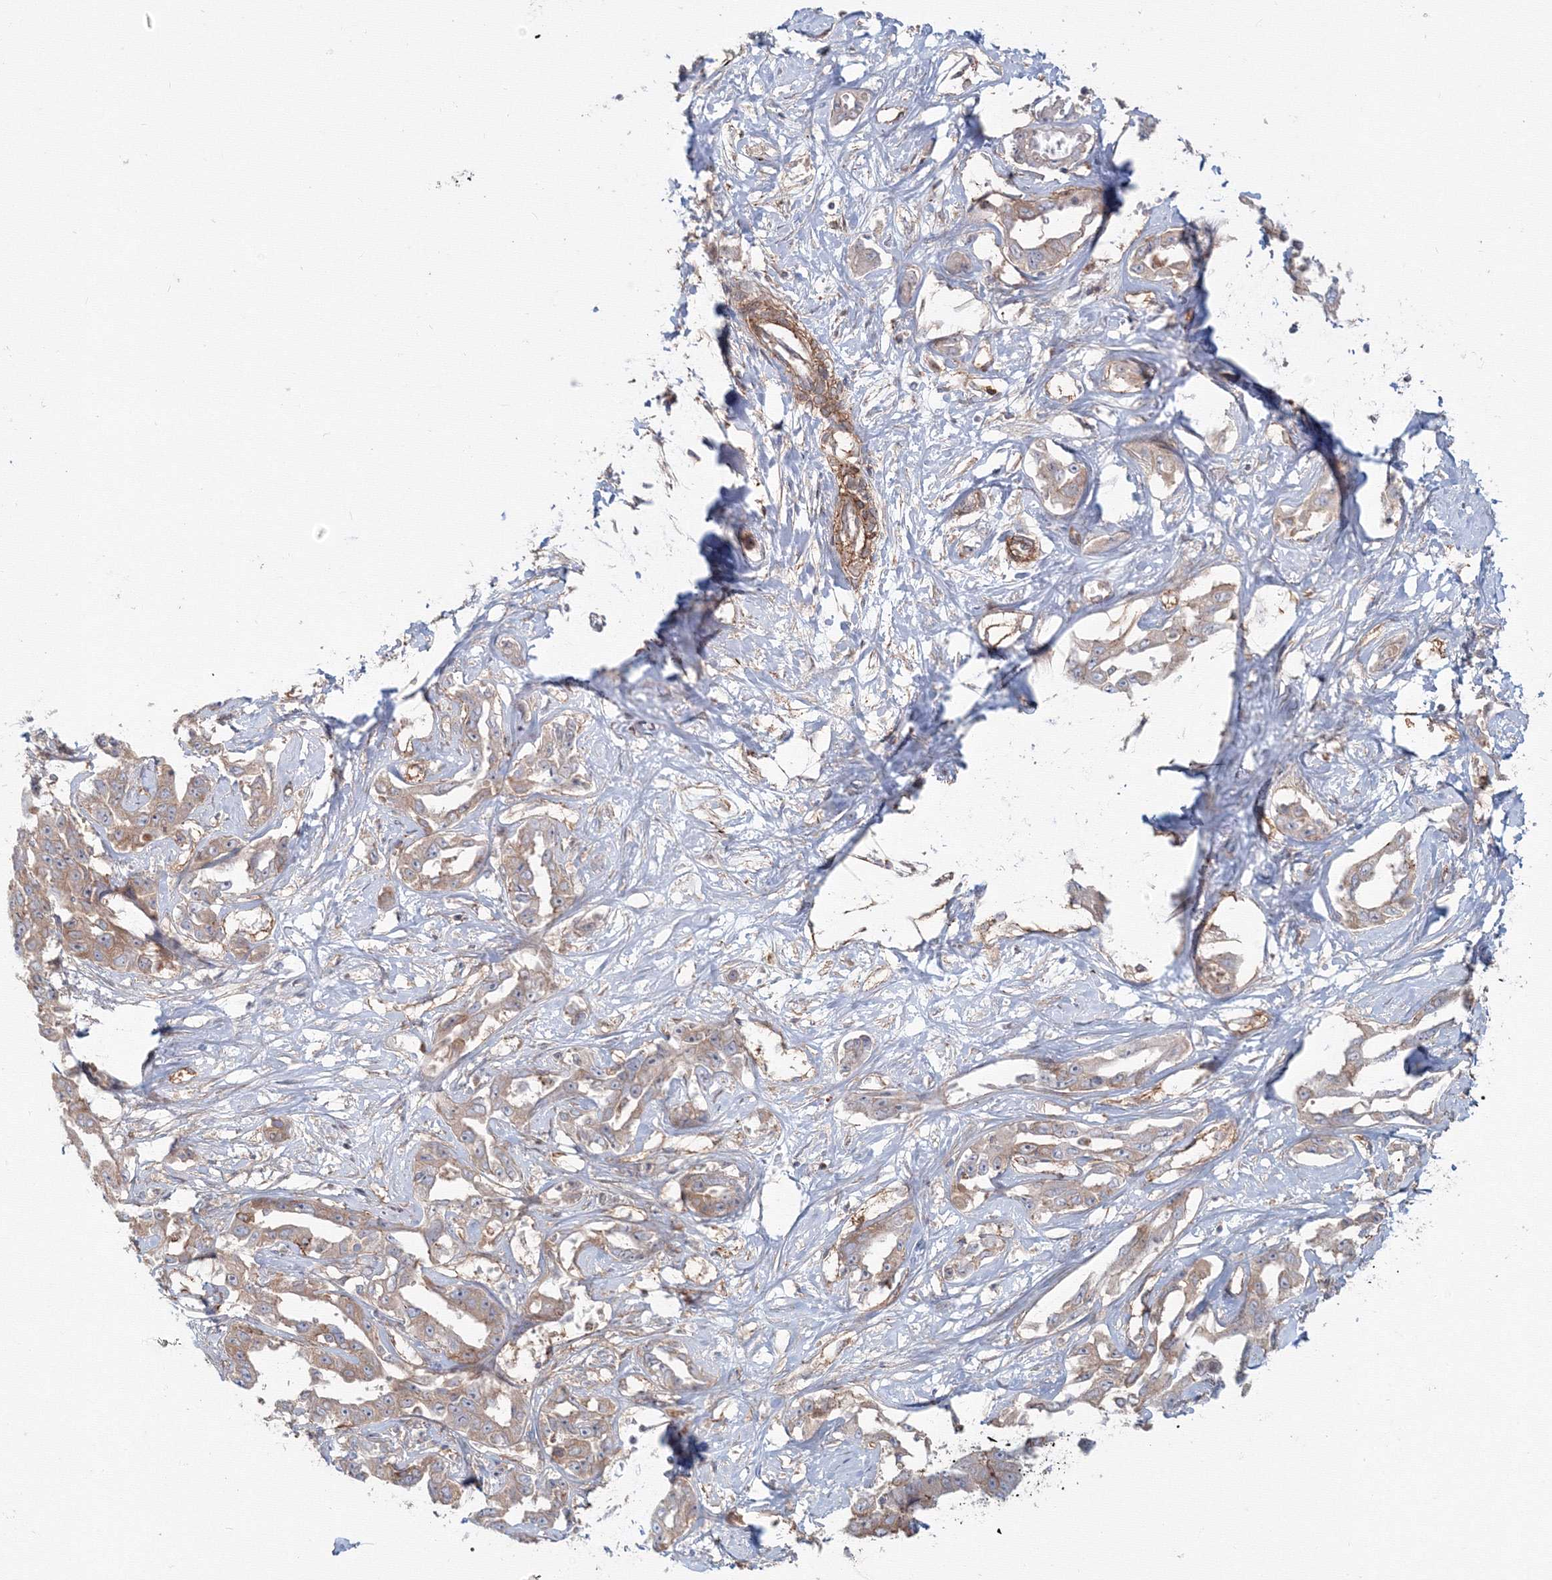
{"staining": {"intensity": "moderate", "quantity": ">75%", "location": "cytoplasmic/membranous"}, "tissue": "liver cancer", "cell_type": "Tumor cells", "image_type": "cancer", "snomed": [{"axis": "morphology", "description": "Cholangiocarcinoma"}, {"axis": "topography", "description": "Liver"}], "caption": "This is an image of IHC staining of liver cancer, which shows moderate staining in the cytoplasmic/membranous of tumor cells.", "gene": "SH3PXD2A", "patient": {"sex": "male", "age": 59}}